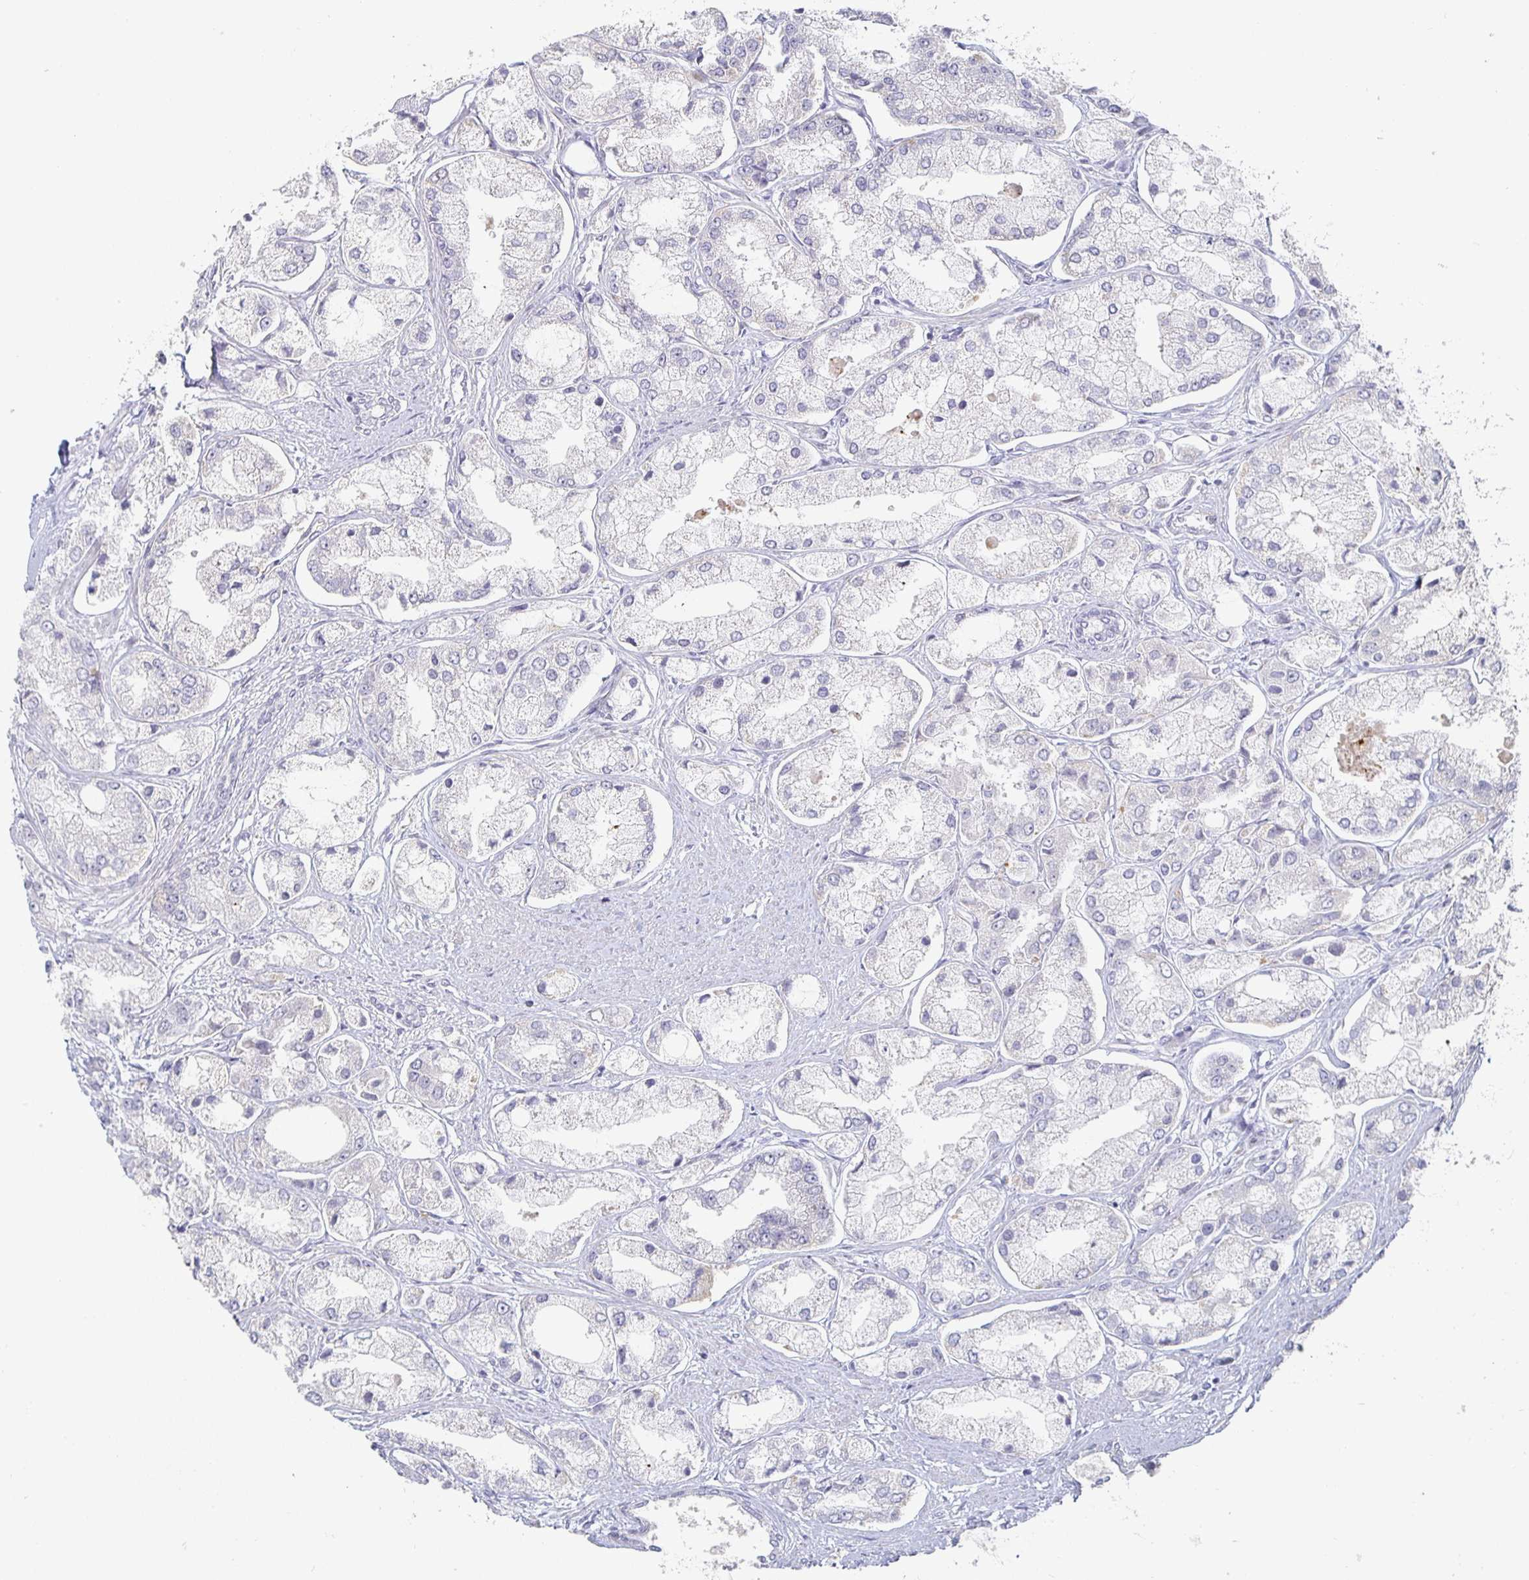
{"staining": {"intensity": "negative", "quantity": "none", "location": "none"}, "tissue": "prostate cancer", "cell_type": "Tumor cells", "image_type": "cancer", "snomed": [{"axis": "morphology", "description": "Adenocarcinoma, Low grade"}, {"axis": "topography", "description": "Prostate"}], "caption": "High magnification brightfield microscopy of prostate cancer (adenocarcinoma (low-grade)) stained with DAB (3,3'-diaminobenzidine) (brown) and counterstained with hematoxylin (blue): tumor cells show no significant expression. Nuclei are stained in blue.", "gene": "S100G", "patient": {"sex": "male", "age": 69}}